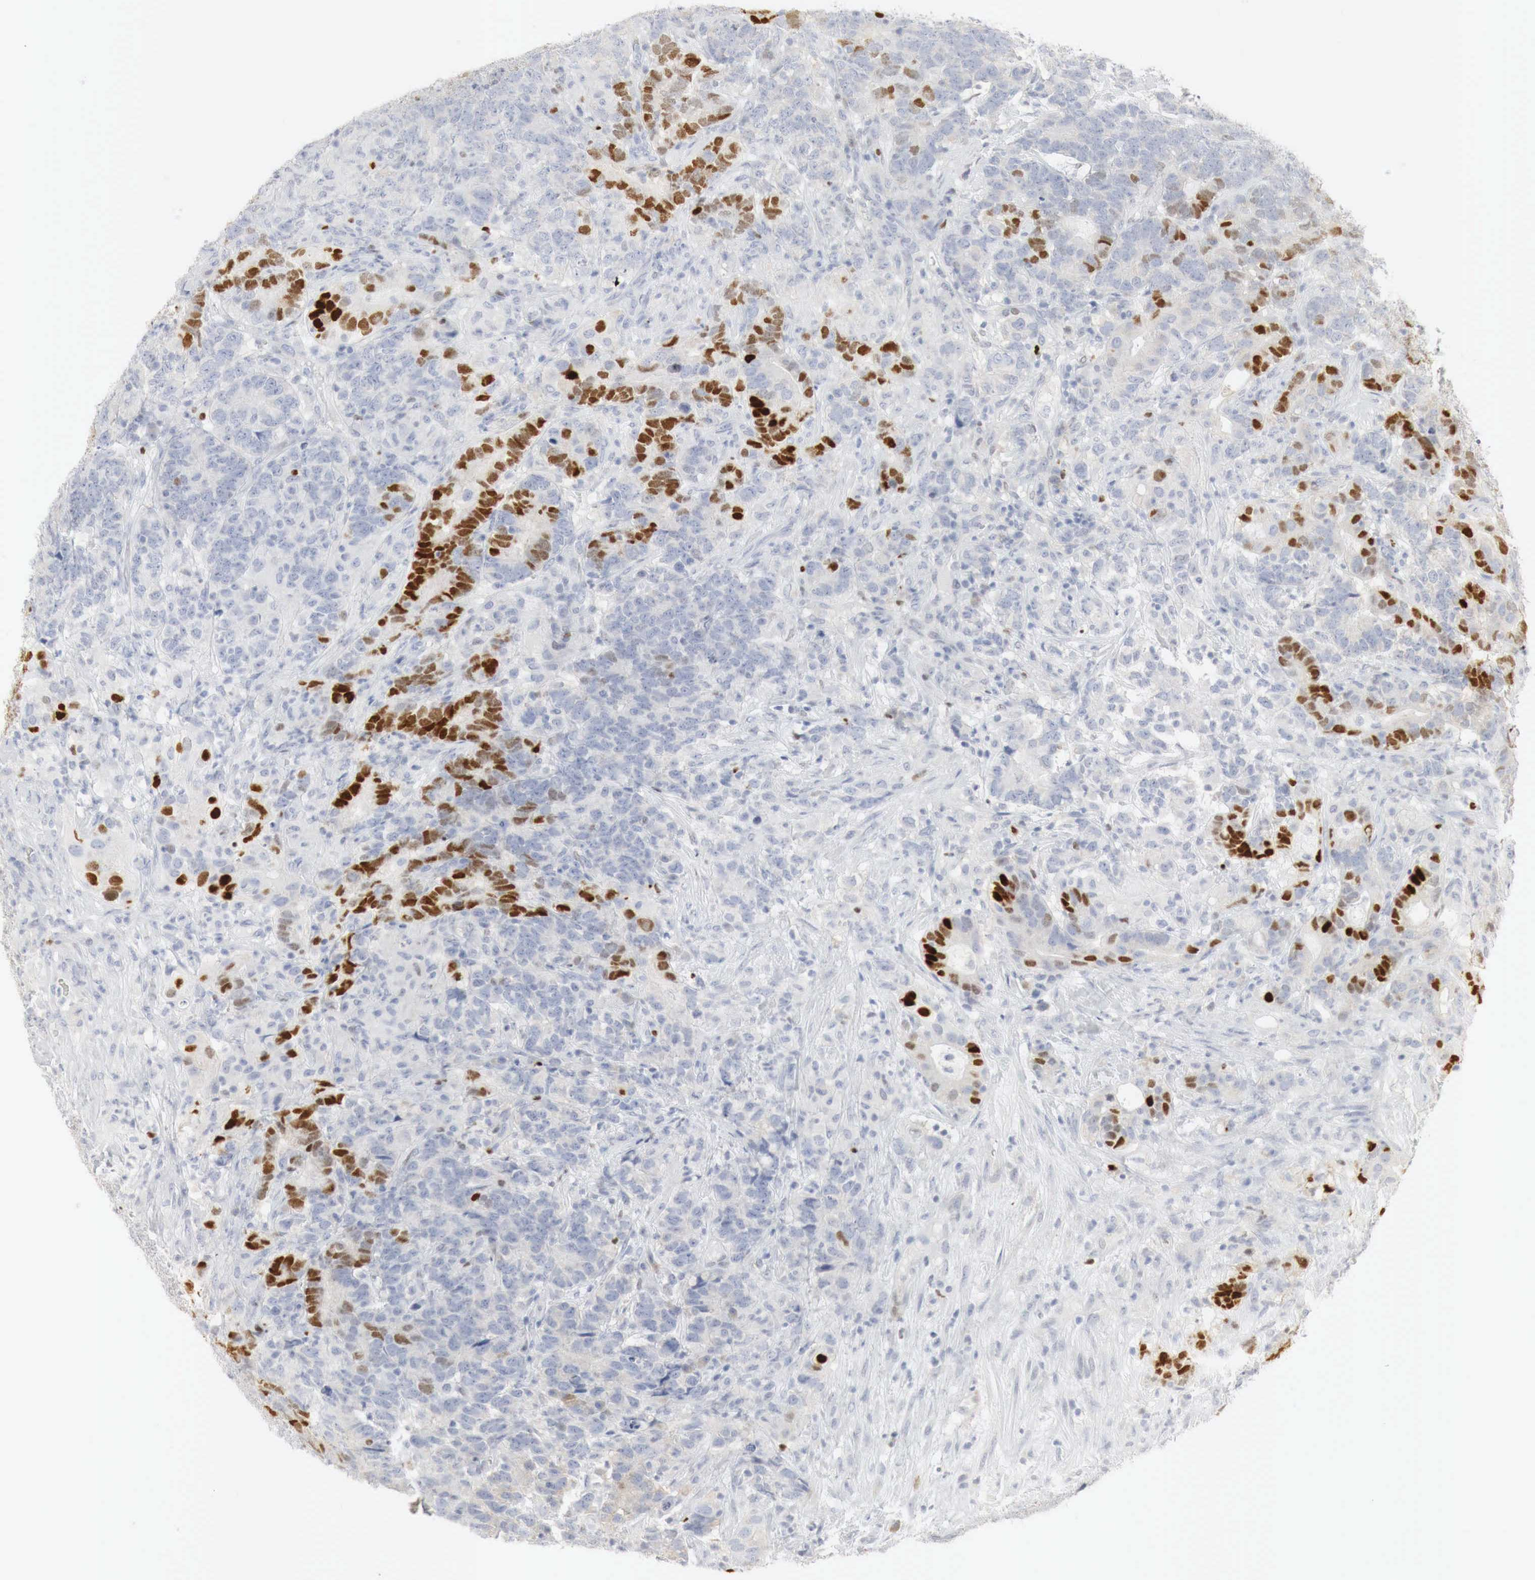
{"staining": {"intensity": "moderate", "quantity": "<25%", "location": "nuclear"}, "tissue": "testis cancer", "cell_type": "Tumor cells", "image_type": "cancer", "snomed": [{"axis": "morphology", "description": "Carcinoma, Embryonal, NOS"}, {"axis": "topography", "description": "Testis"}], "caption": "Testis cancer (embryonal carcinoma) stained with a brown dye demonstrates moderate nuclear positive staining in approximately <25% of tumor cells.", "gene": "TP63", "patient": {"sex": "male", "age": 26}}